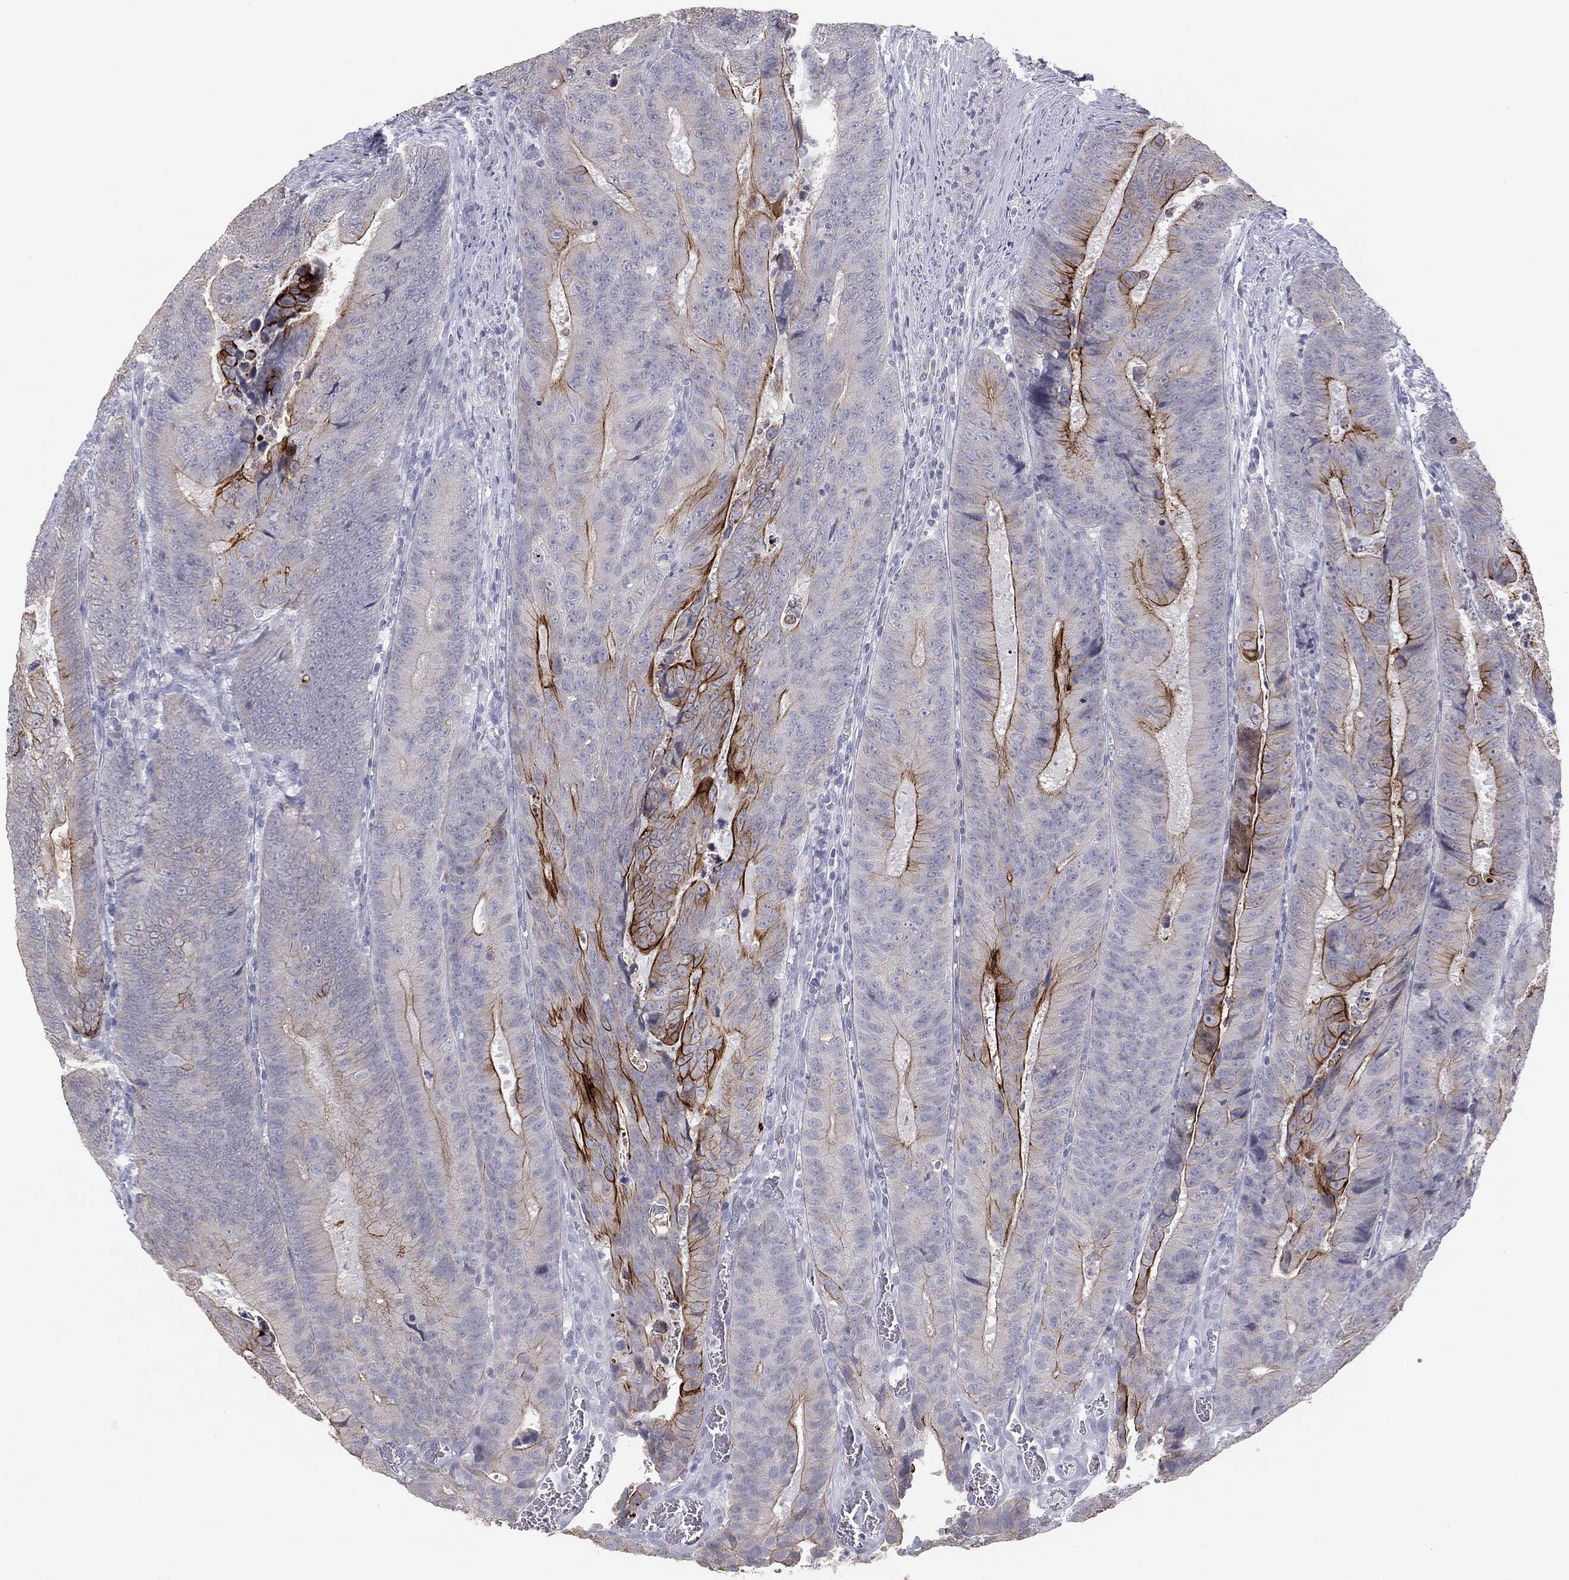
{"staining": {"intensity": "strong", "quantity": "<25%", "location": "cytoplasmic/membranous"}, "tissue": "colorectal cancer", "cell_type": "Tumor cells", "image_type": "cancer", "snomed": [{"axis": "morphology", "description": "Adenocarcinoma, NOS"}, {"axis": "topography", "description": "Colon"}], "caption": "Immunohistochemical staining of human adenocarcinoma (colorectal) displays medium levels of strong cytoplasmic/membranous protein staining in approximately <25% of tumor cells.", "gene": "MUC1", "patient": {"sex": "female", "age": 48}}